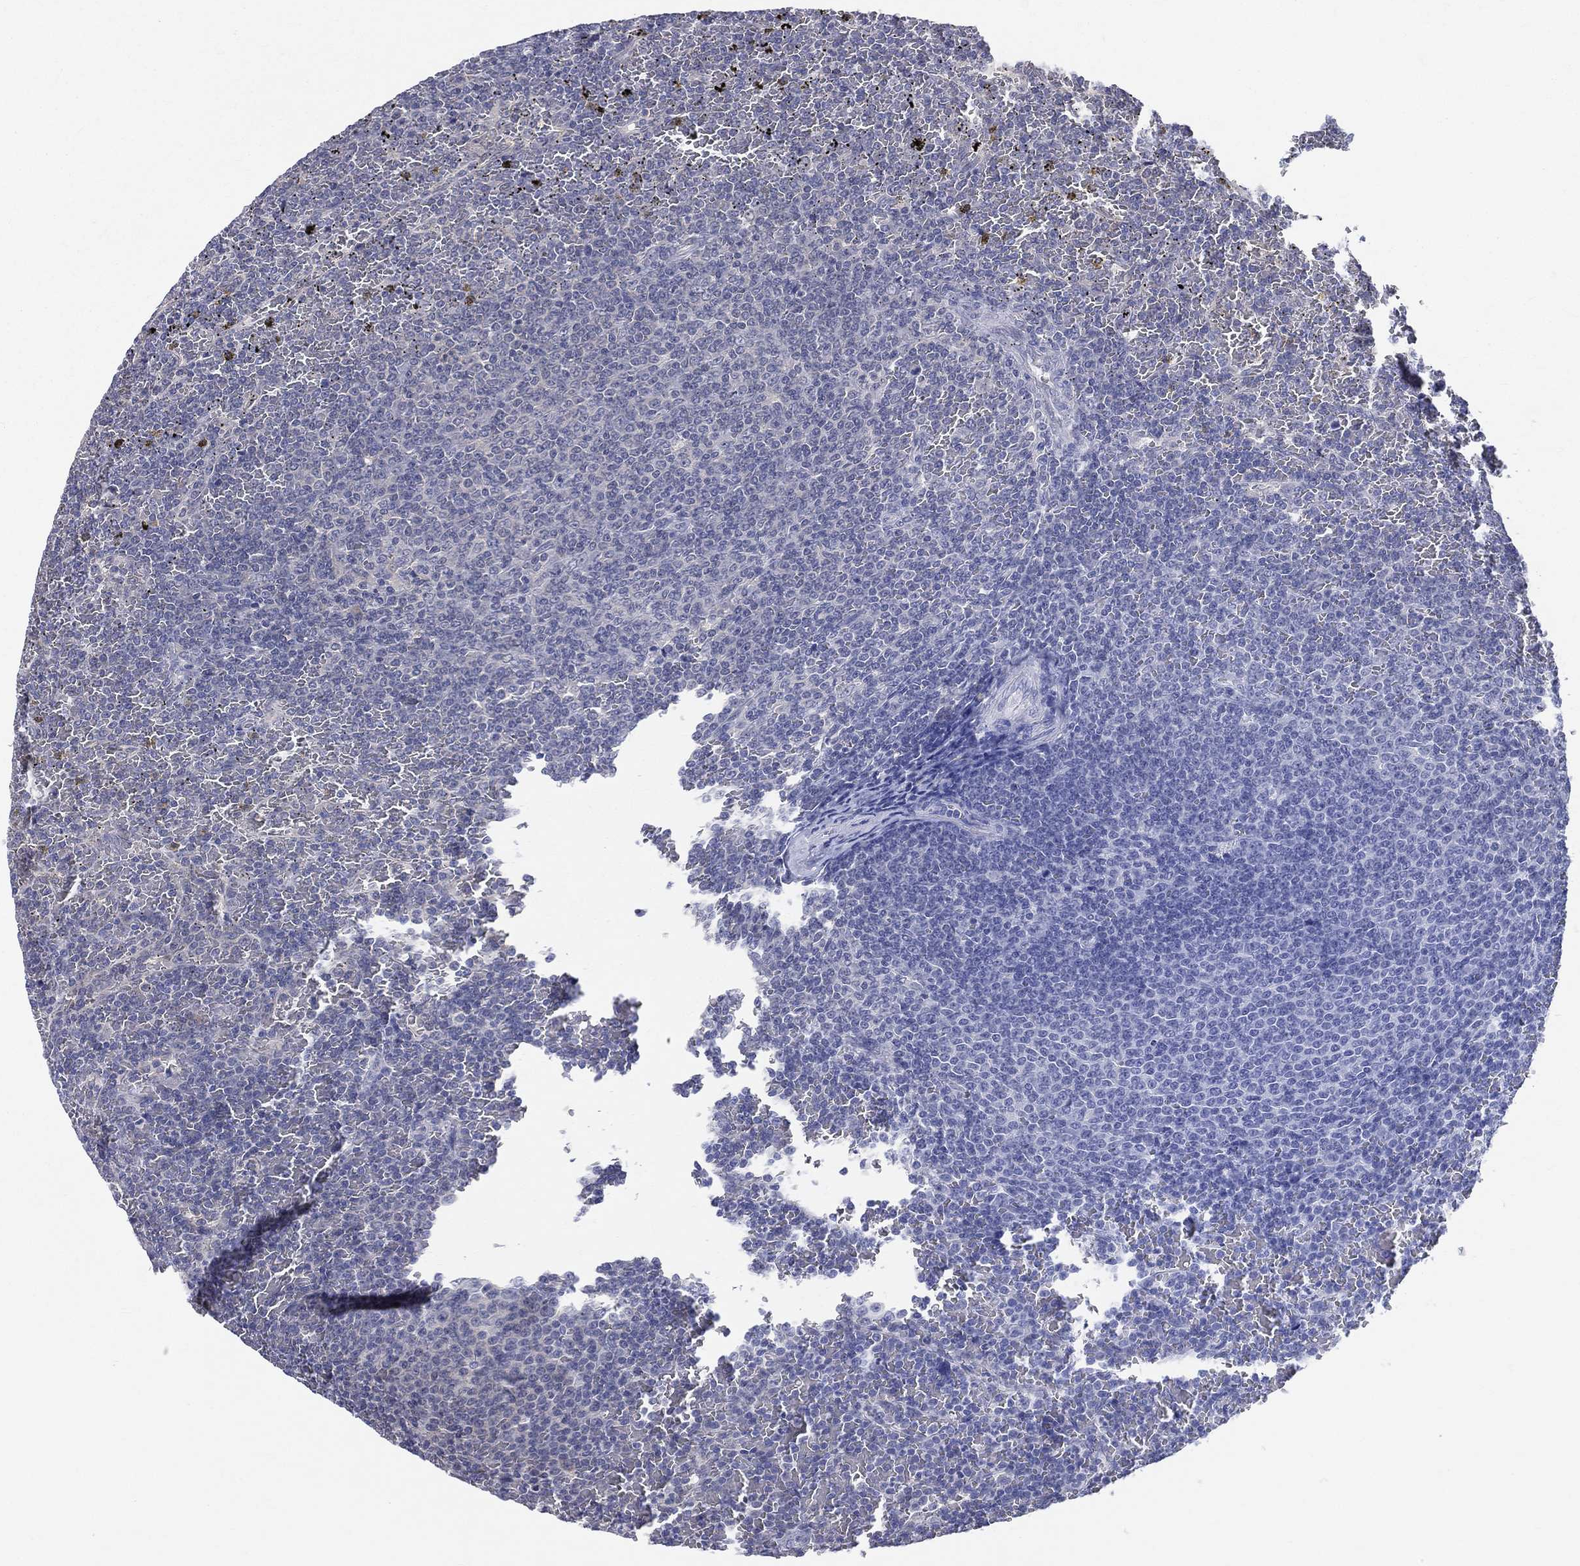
{"staining": {"intensity": "negative", "quantity": "none", "location": "none"}, "tissue": "lymphoma", "cell_type": "Tumor cells", "image_type": "cancer", "snomed": [{"axis": "morphology", "description": "Malignant lymphoma, non-Hodgkin's type, Low grade"}, {"axis": "topography", "description": "Spleen"}], "caption": "Tumor cells are negative for protein expression in human malignant lymphoma, non-Hodgkin's type (low-grade).", "gene": "DLG4", "patient": {"sex": "female", "age": 77}}